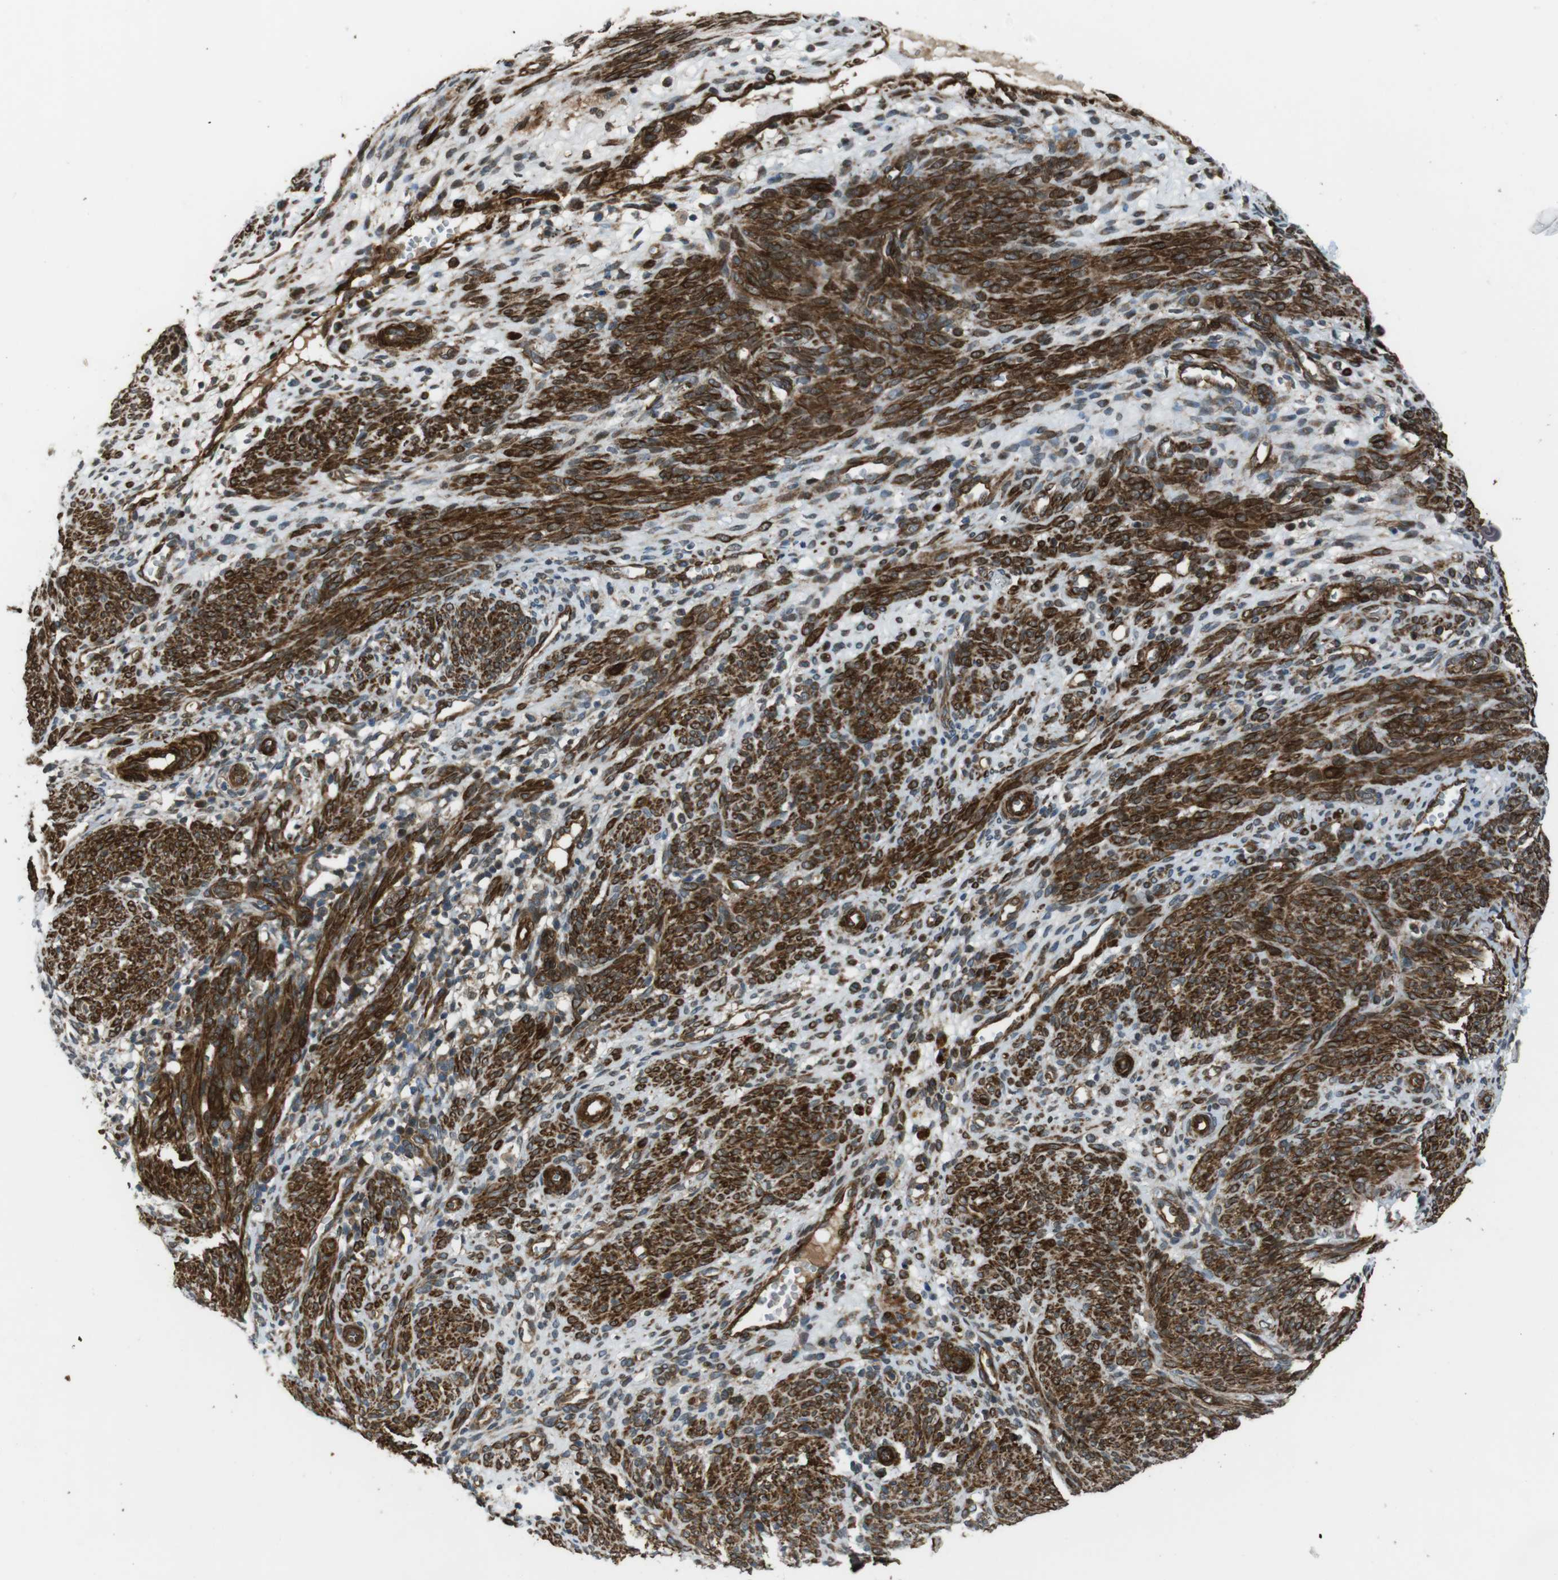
{"staining": {"intensity": "weak", "quantity": "<25%", "location": "cytoplasmic/membranous"}, "tissue": "endometrium", "cell_type": "Cells in endometrial stroma", "image_type": "normal", "snomed": [{"axis": "morphology", "description": "Normal tissue, NOS"}, {"axis": "morphology", "description": "Adenocarcinoma, NOS"}, {"axis": "topography", "description": "Endometrium"}, {"axis": "topography", "description": "Ovary"}], "caption": "DAB immunohistochemical staining of benign endometrium exhibits no significant positivity in cells in endometrial stroma. The staining is performed using DAB brown chromogen with nuclei counter-stained in using hematoxylin.", "gene": "MSRB3", "patient": {"sex": "female", "age": 68}}